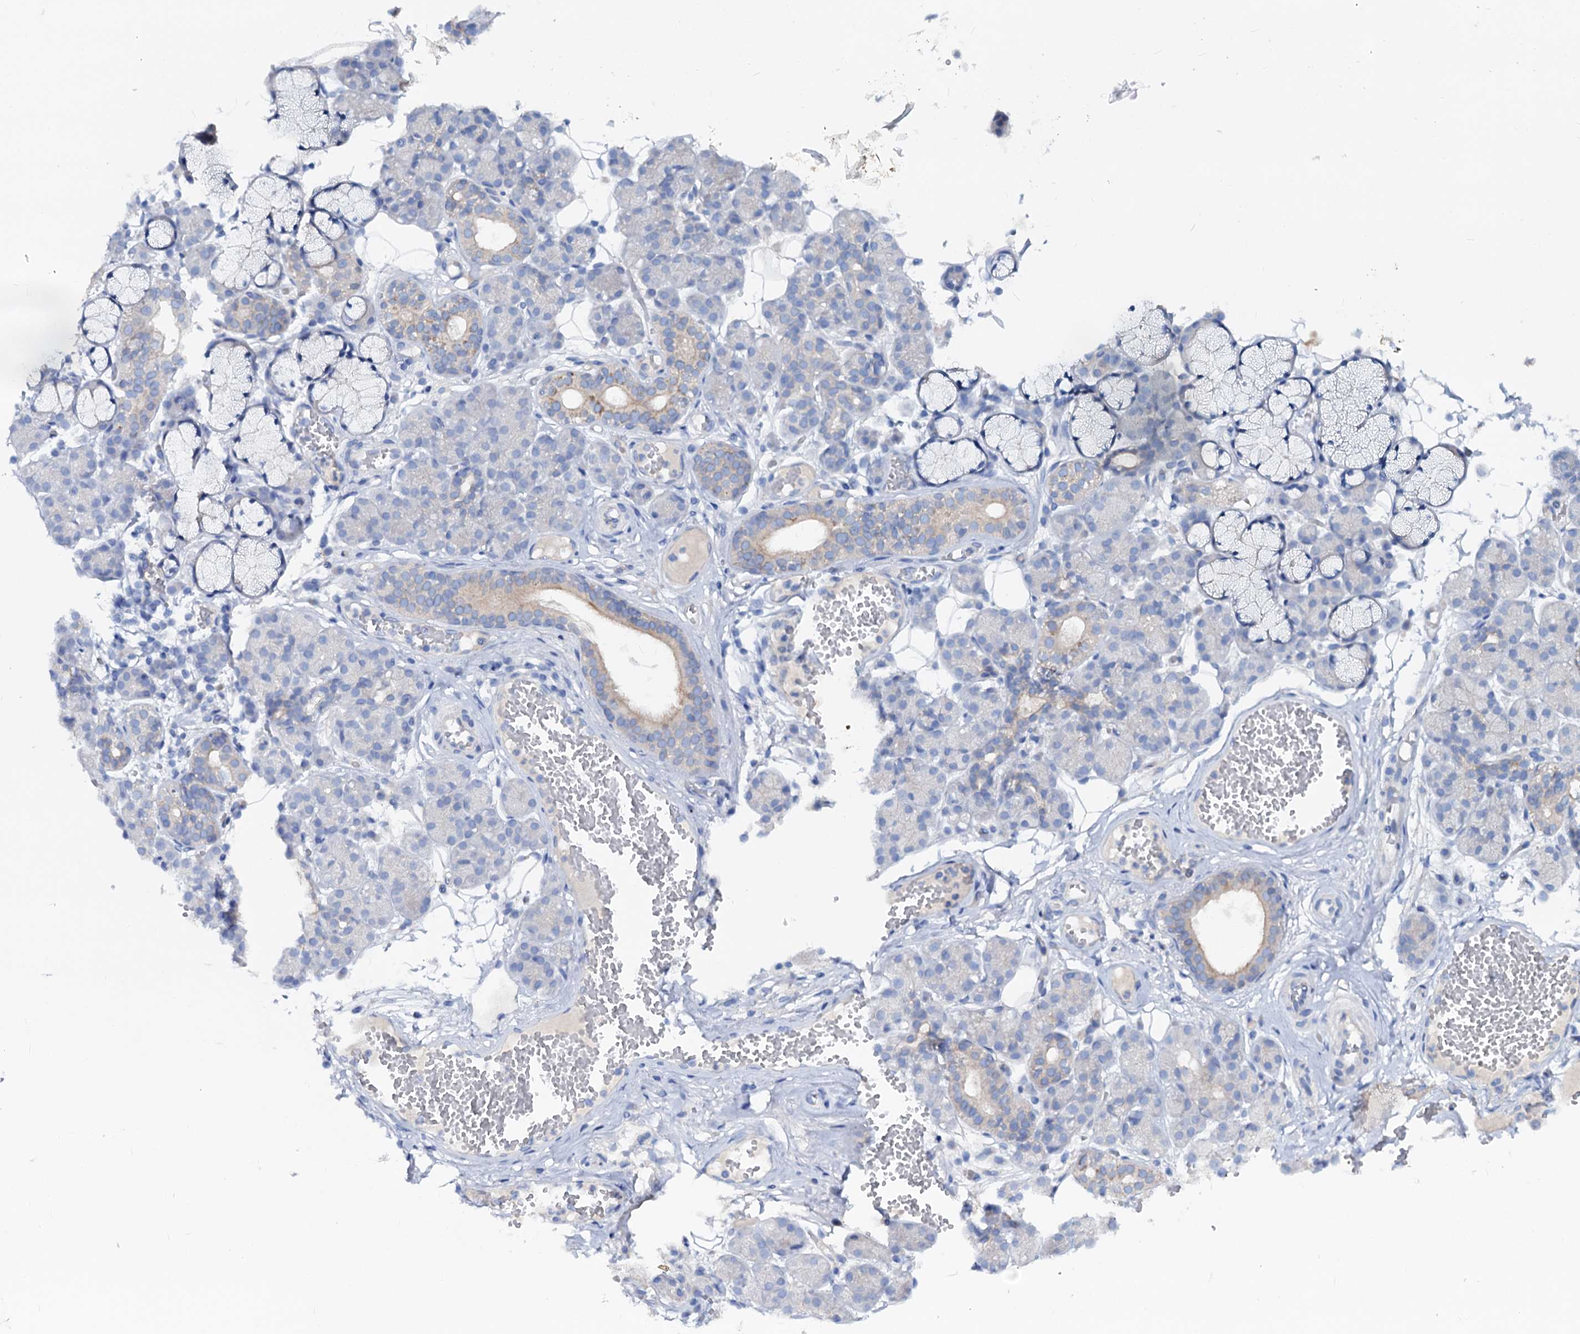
{"staining": {"intensity": "negative", "quantity": "none", "location": "none"}, "tissue": "salivary gland", "cell_type": "Glandular cells", "image_type": "normal", "snomed": [{"axis": "morphology", "description": "Normal tissue, NOS"}, {"axis": "topography", "description": "Salivary gland"}], "caption": "Immunohistochemical staining of normal salivary gland shows no significant staining in glandular cells.", "gene": "DYDC2", "patient": {"sex": "male", "age": 63}}